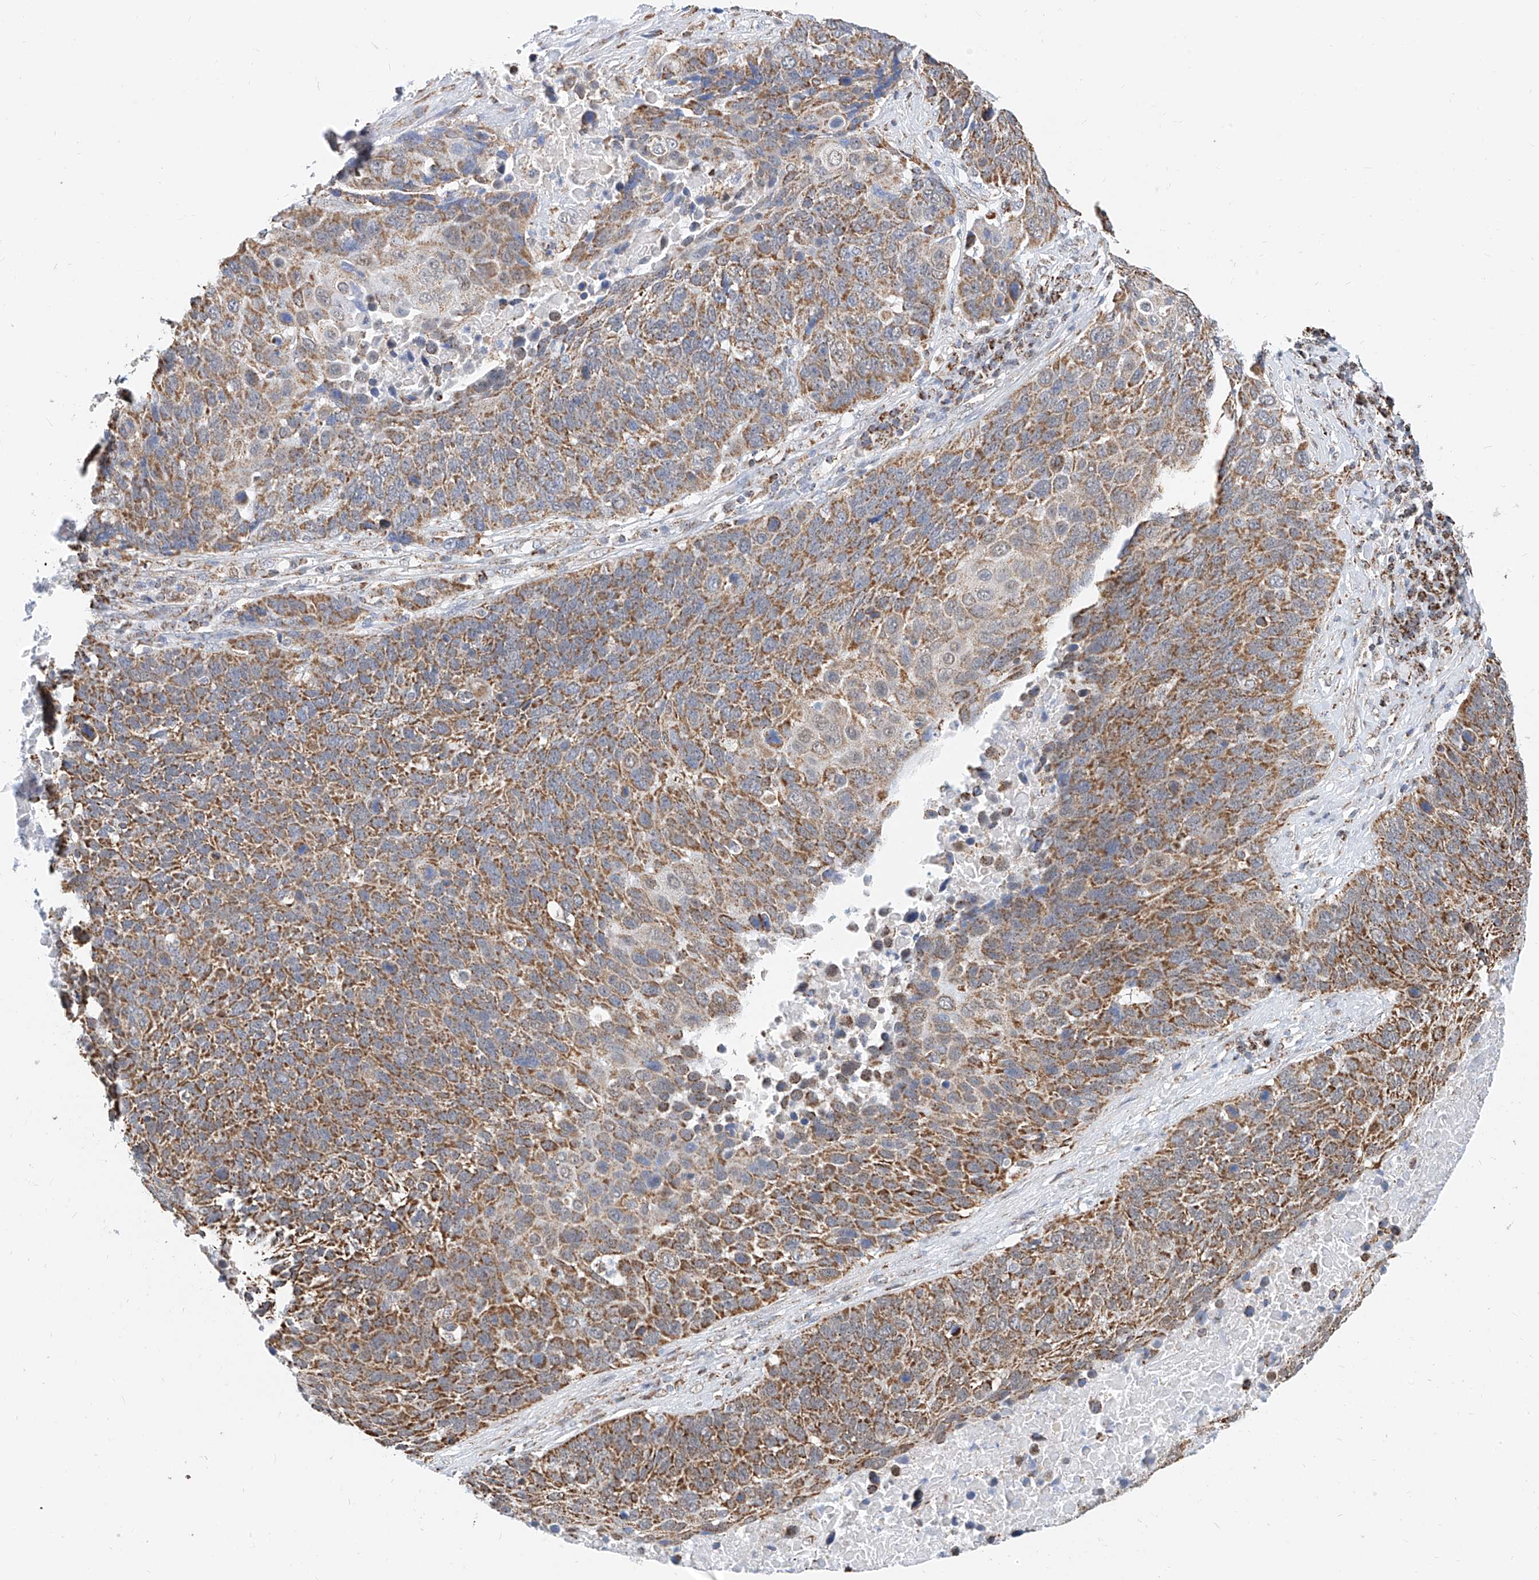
{"staining": {"intensity": "moderate", "quantity": ">75%", "location": "cytoplasmic/membranous"}, "tissue": "lung cancer", "cell_type": "Tumor cells", "image_type": "cancer", "snomed": [{"axis": "morphology", "description": "Squamous cell carcinoma, NOS"}, {"axis": "topography", "description": "Lung"}], "caption": "A medium amount of moderate cytoplasmic/membranous expression is present in about >75% of tumor cells in lung cancer tissue.", "gene": "NALCN", "patient": {"sex": "male", "age": 66}}